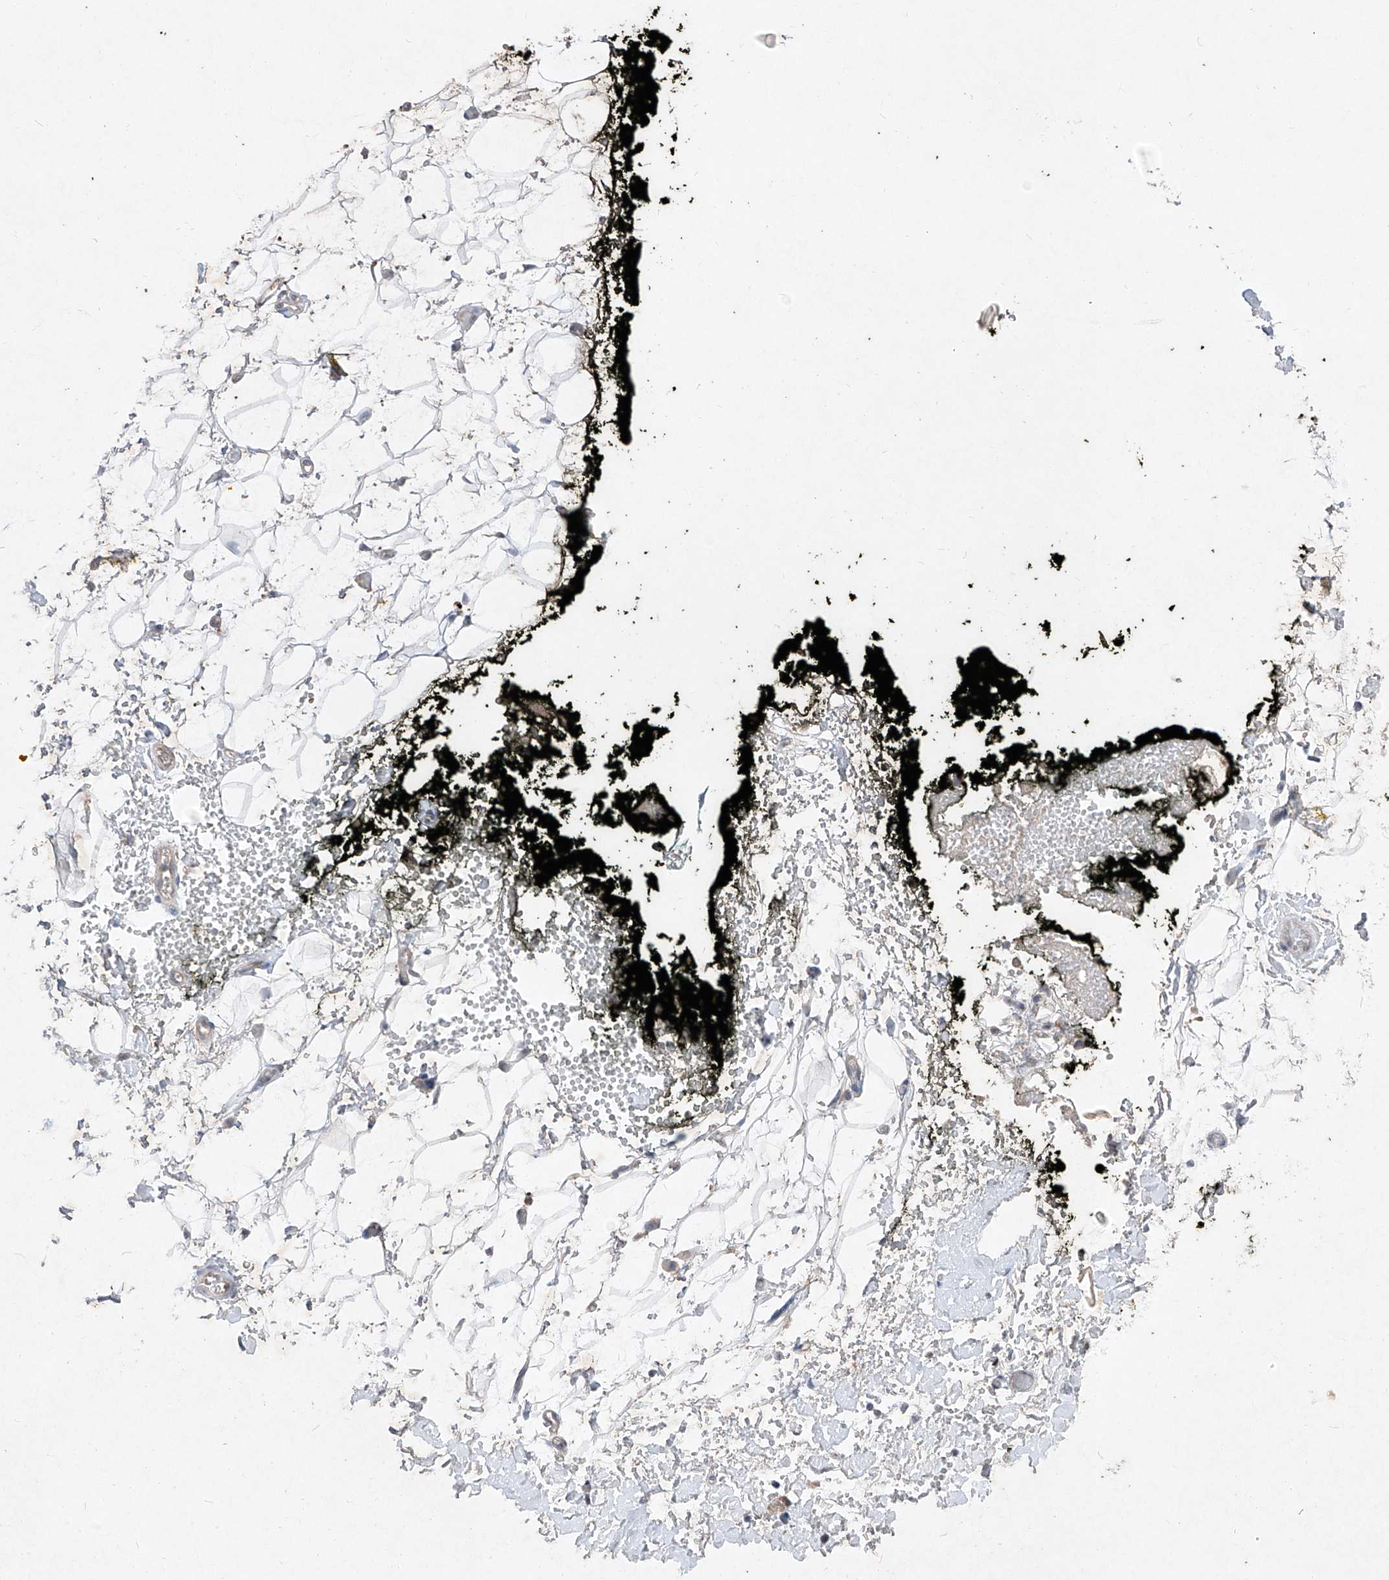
{"staining": {"intensity": "negative", "quantity": "none", "location": "none"}, "tissue": "adipose tissue", "cell_type": "Adipocytes", "image_type": "normal", "snomed": [{"axis": "morphology", "description": "Normal tissue, NOS"}, {"axis": "morphology", "description": "Adenocarcinoma, NOS"}, {"axis": "topography", "description": "Pancreas"}, {"axis": "topography", "description": "Peripheral nerve tissue"}], "caption": "Immunohistochemistry micrograph of unremarkable adipose tissue: adipose tissue stained with DAB demonstrates no significant protein positivity in adipocytes.", "gene": "FAM135A", "patient": {"sex": "male", "age": 59}}